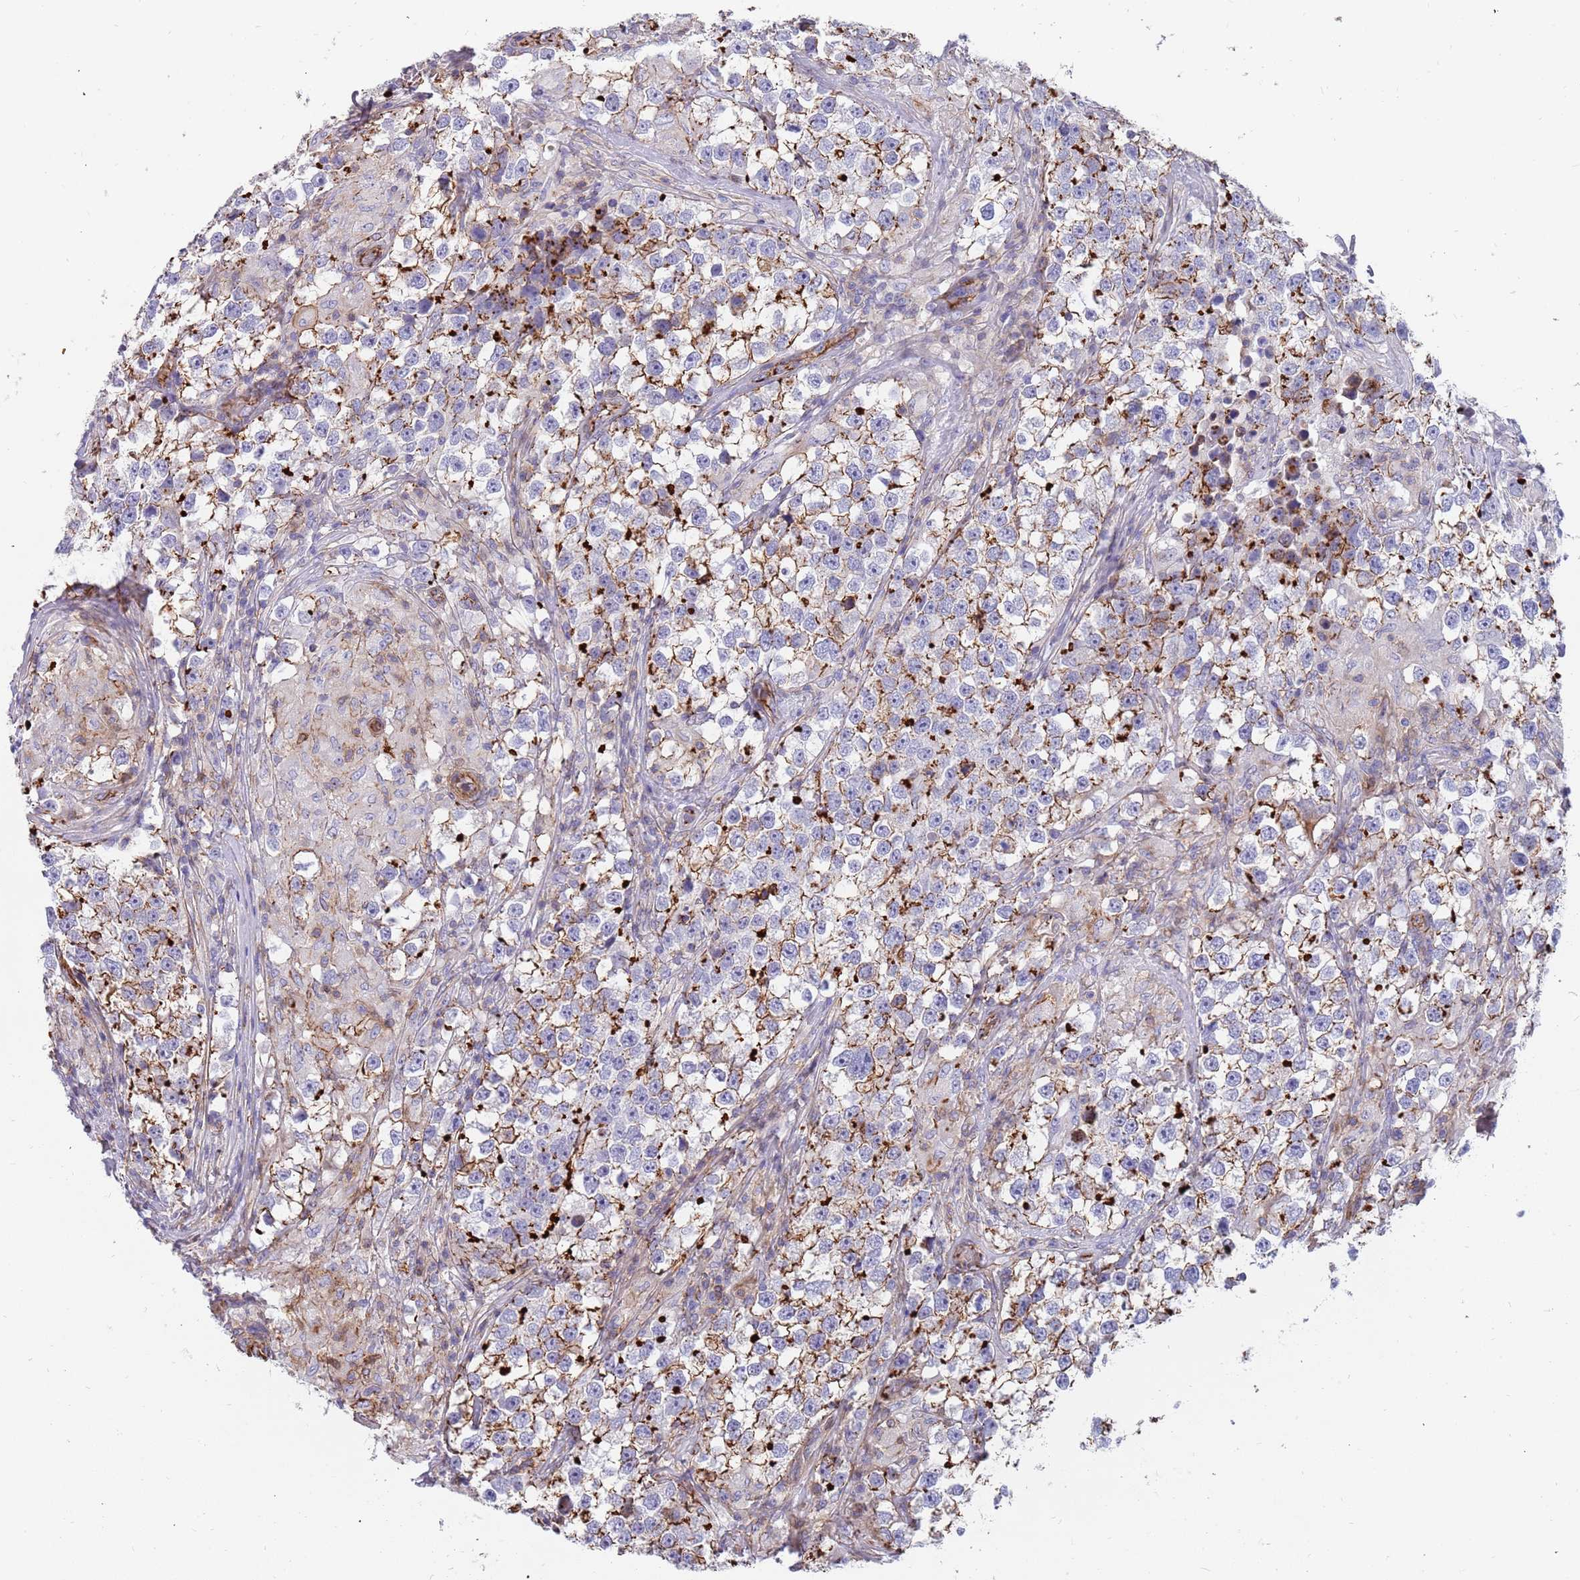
{"staining": {"intensity": "moderate", "quantity": ">75%", "location": "cytoplasmic/membranous"}, "tissue": "testis cancer", "cell_type": "Tumor cells", "image_type": "cancer", "snomed": [{"axis": "morphology", "description": "Seminoma, NOS"}, {"axis": "topography", "description": "Testis"}], "caption": "Seminoma (testis) tissue shows moderate cytoplasmic/membranous expression in approximately >75% of tumor cells, visualized by immunohistochemistry.", "gene": "GFRAL", "patient": {"sex": "male", "age": 46}}